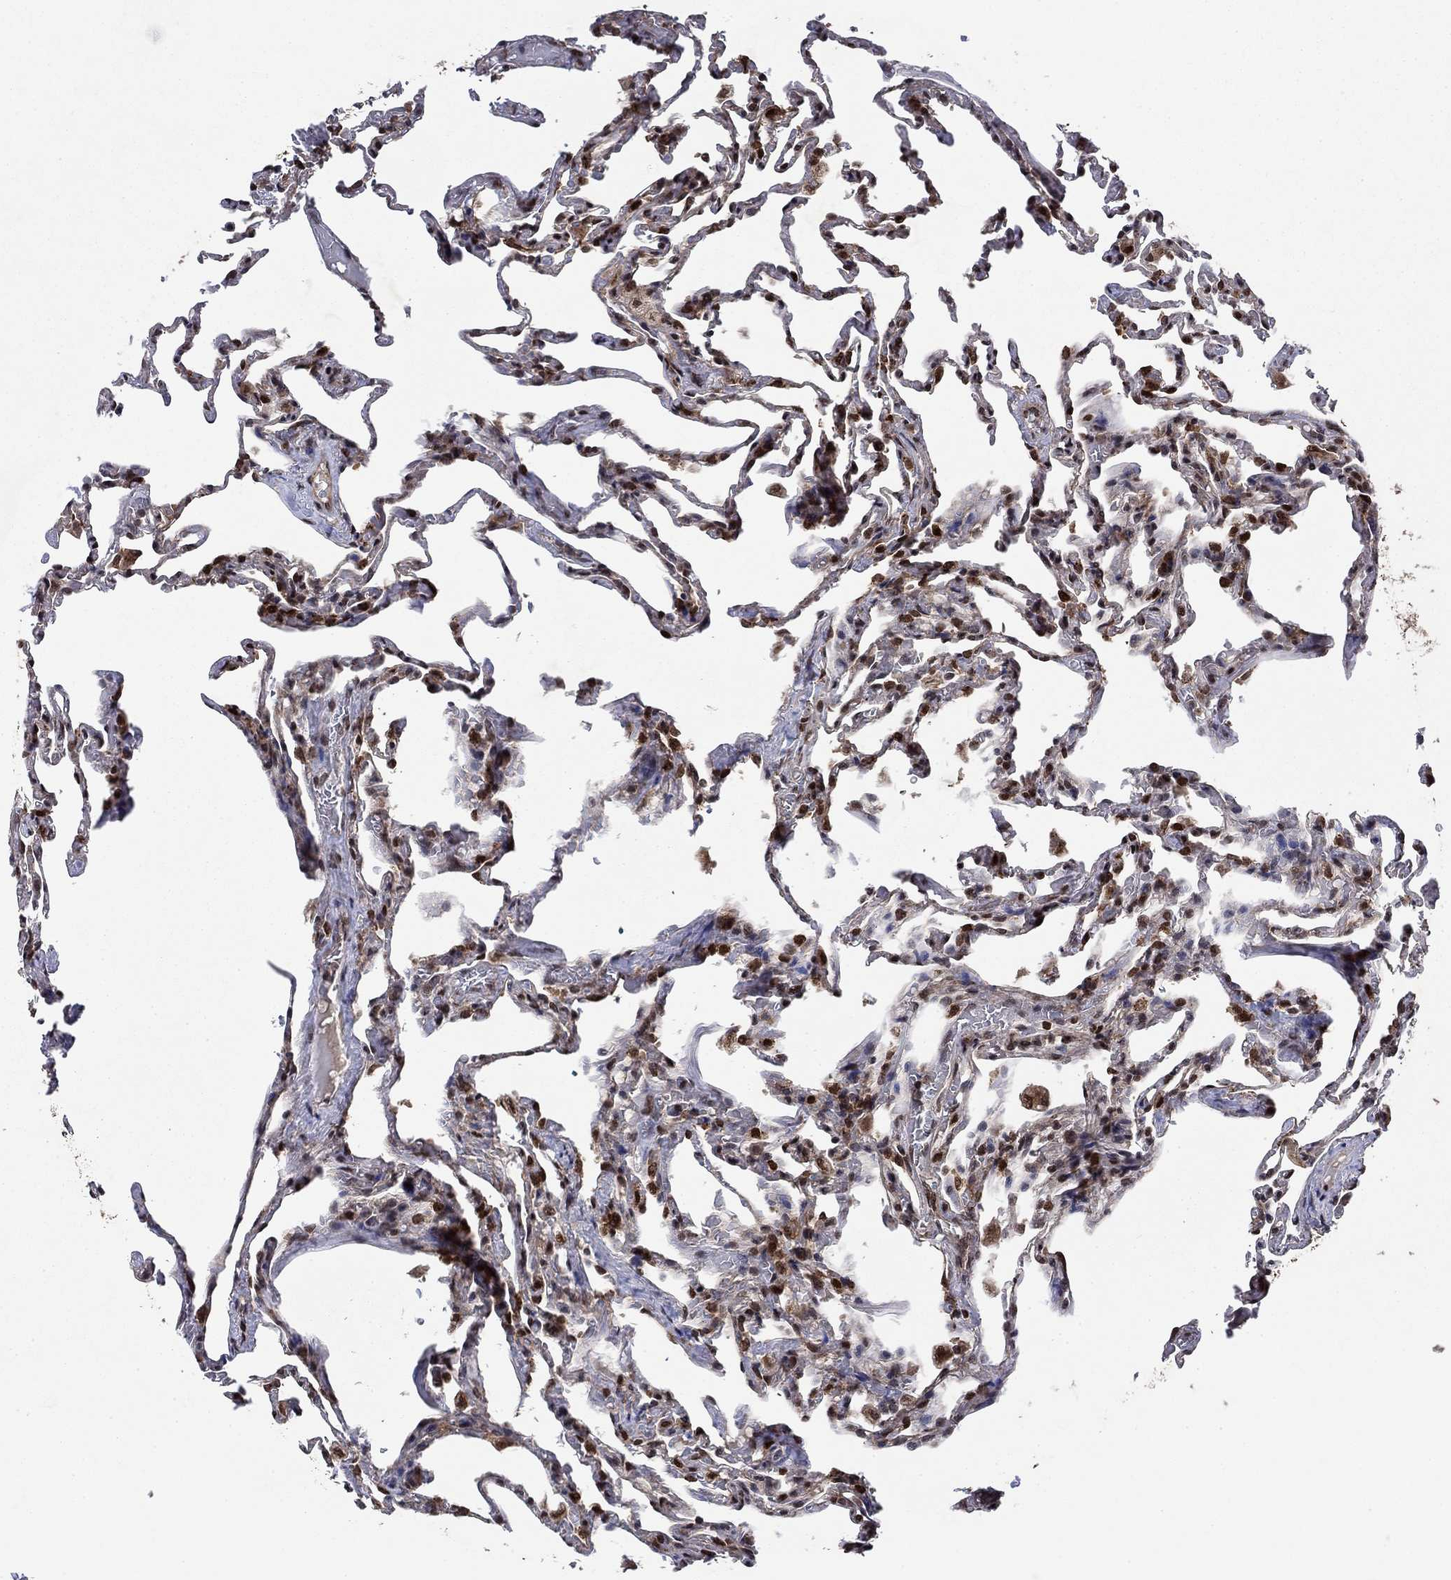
{"staining": {"intensity": "strong", "quantity": "25%-75%", "location": "nuclear"}, "tissue": "lung", "cell_type": "Alveolar cells", "image_type": "normal", "snomed": [{"axis": "morphology", "description": "Normal tissue, NOS"}, {"axis": "topography", "description": "Lung"}], "caption": "Normal lung was stained to show a protein in brown. There is high levels of strong nuclear staining in about 25%-75% of alveolar cells.", "gene": "PRICKLE4", "patient": {"sex": "female", "age": 43}}